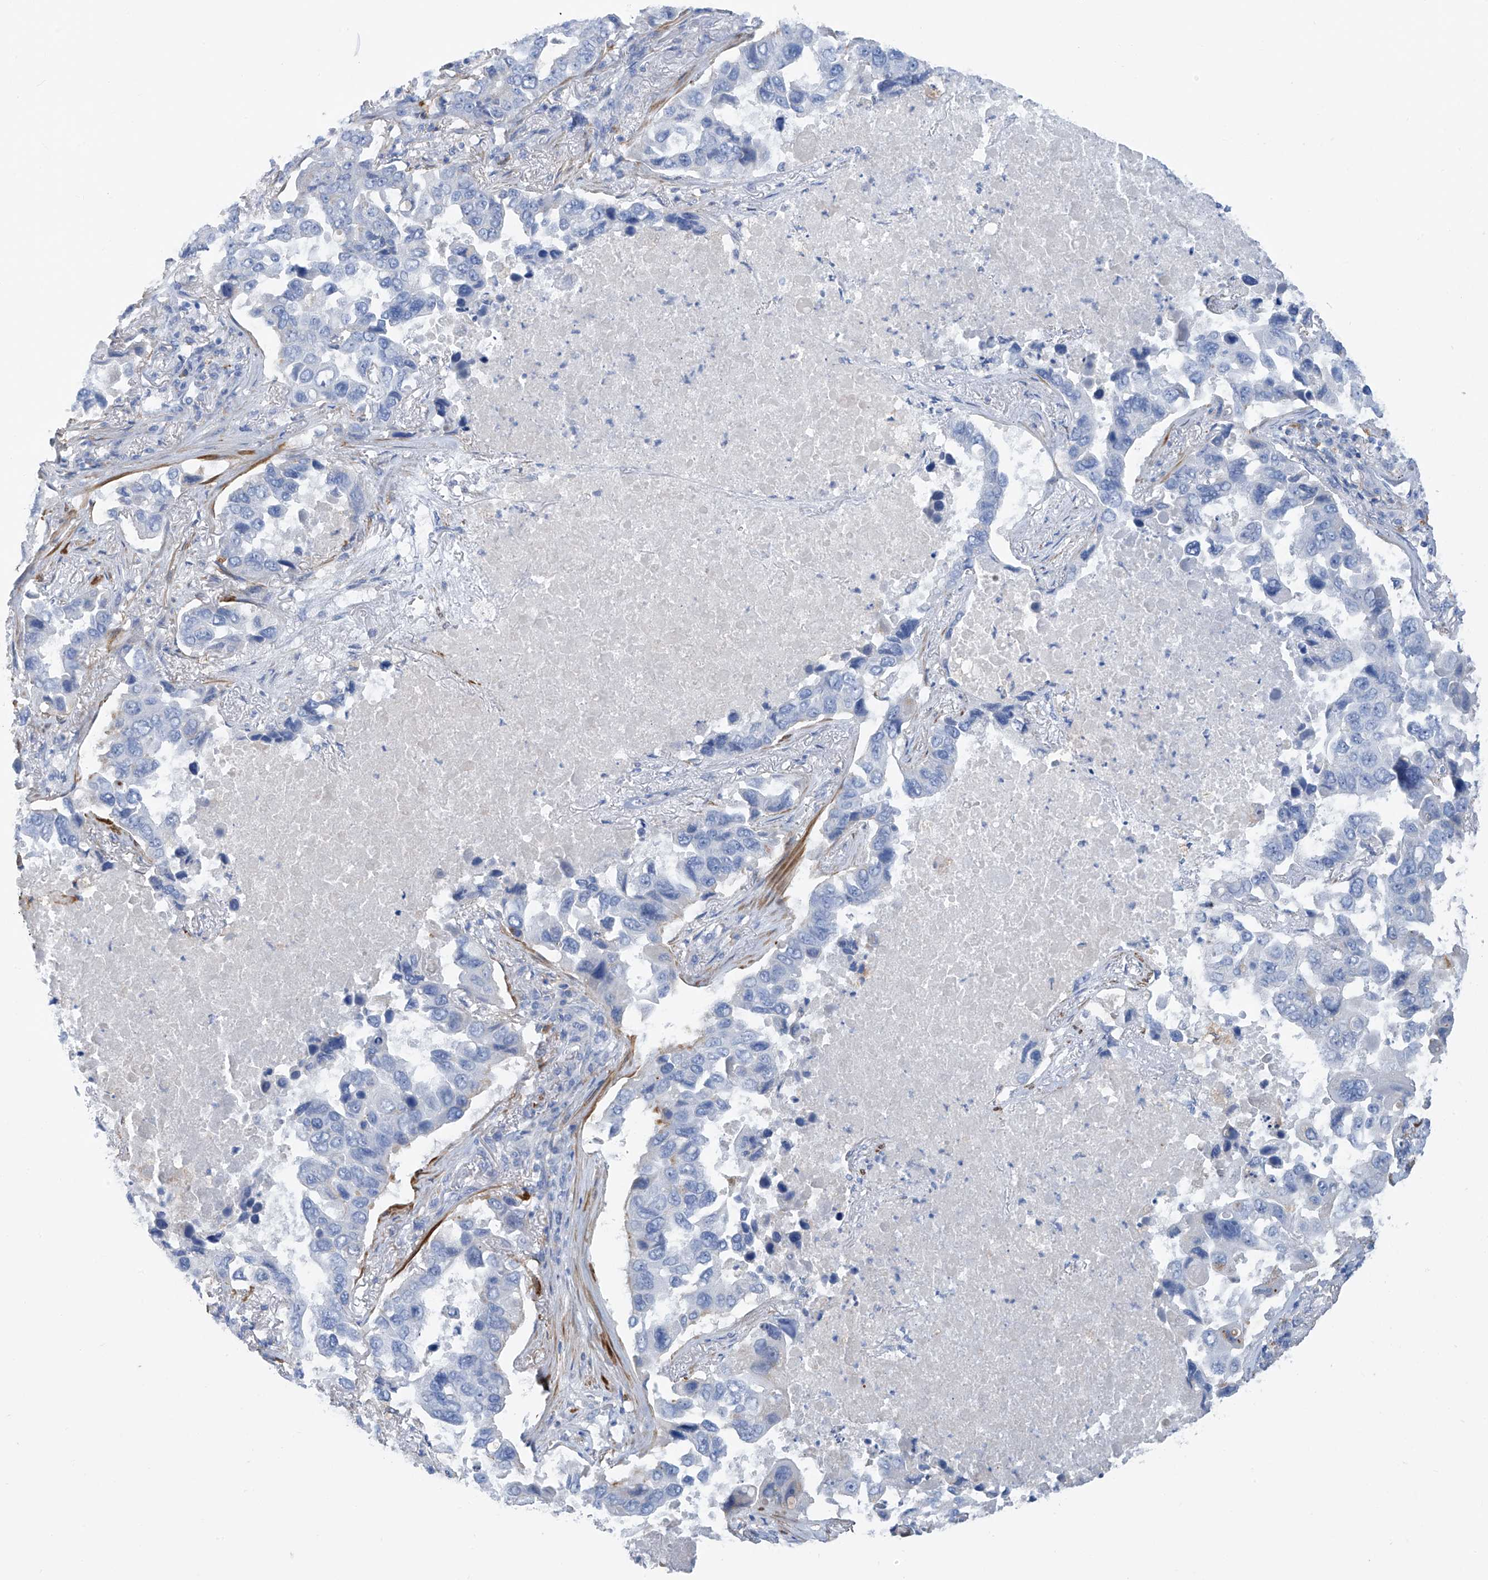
{"staining": {"intensity": "negative", "quantity": "none", "location": "none"}, "tissue": "lung cancer", "cell_type": "Tumor cells", "image_type": "cancer", "snomed": [{"axis": "morphology", "description": "Adenocarcinoma, NOS"}, {"axis": "topography", "description": "Lung"}], "caption": "Human lung cancer (adenocarcinoma) stained for a protein using immunohistochemistry (IHC) demonstrates no positivity in tumor cells.", "gene": "GLMP", "patient": {"sex": "male", "age": 64}}